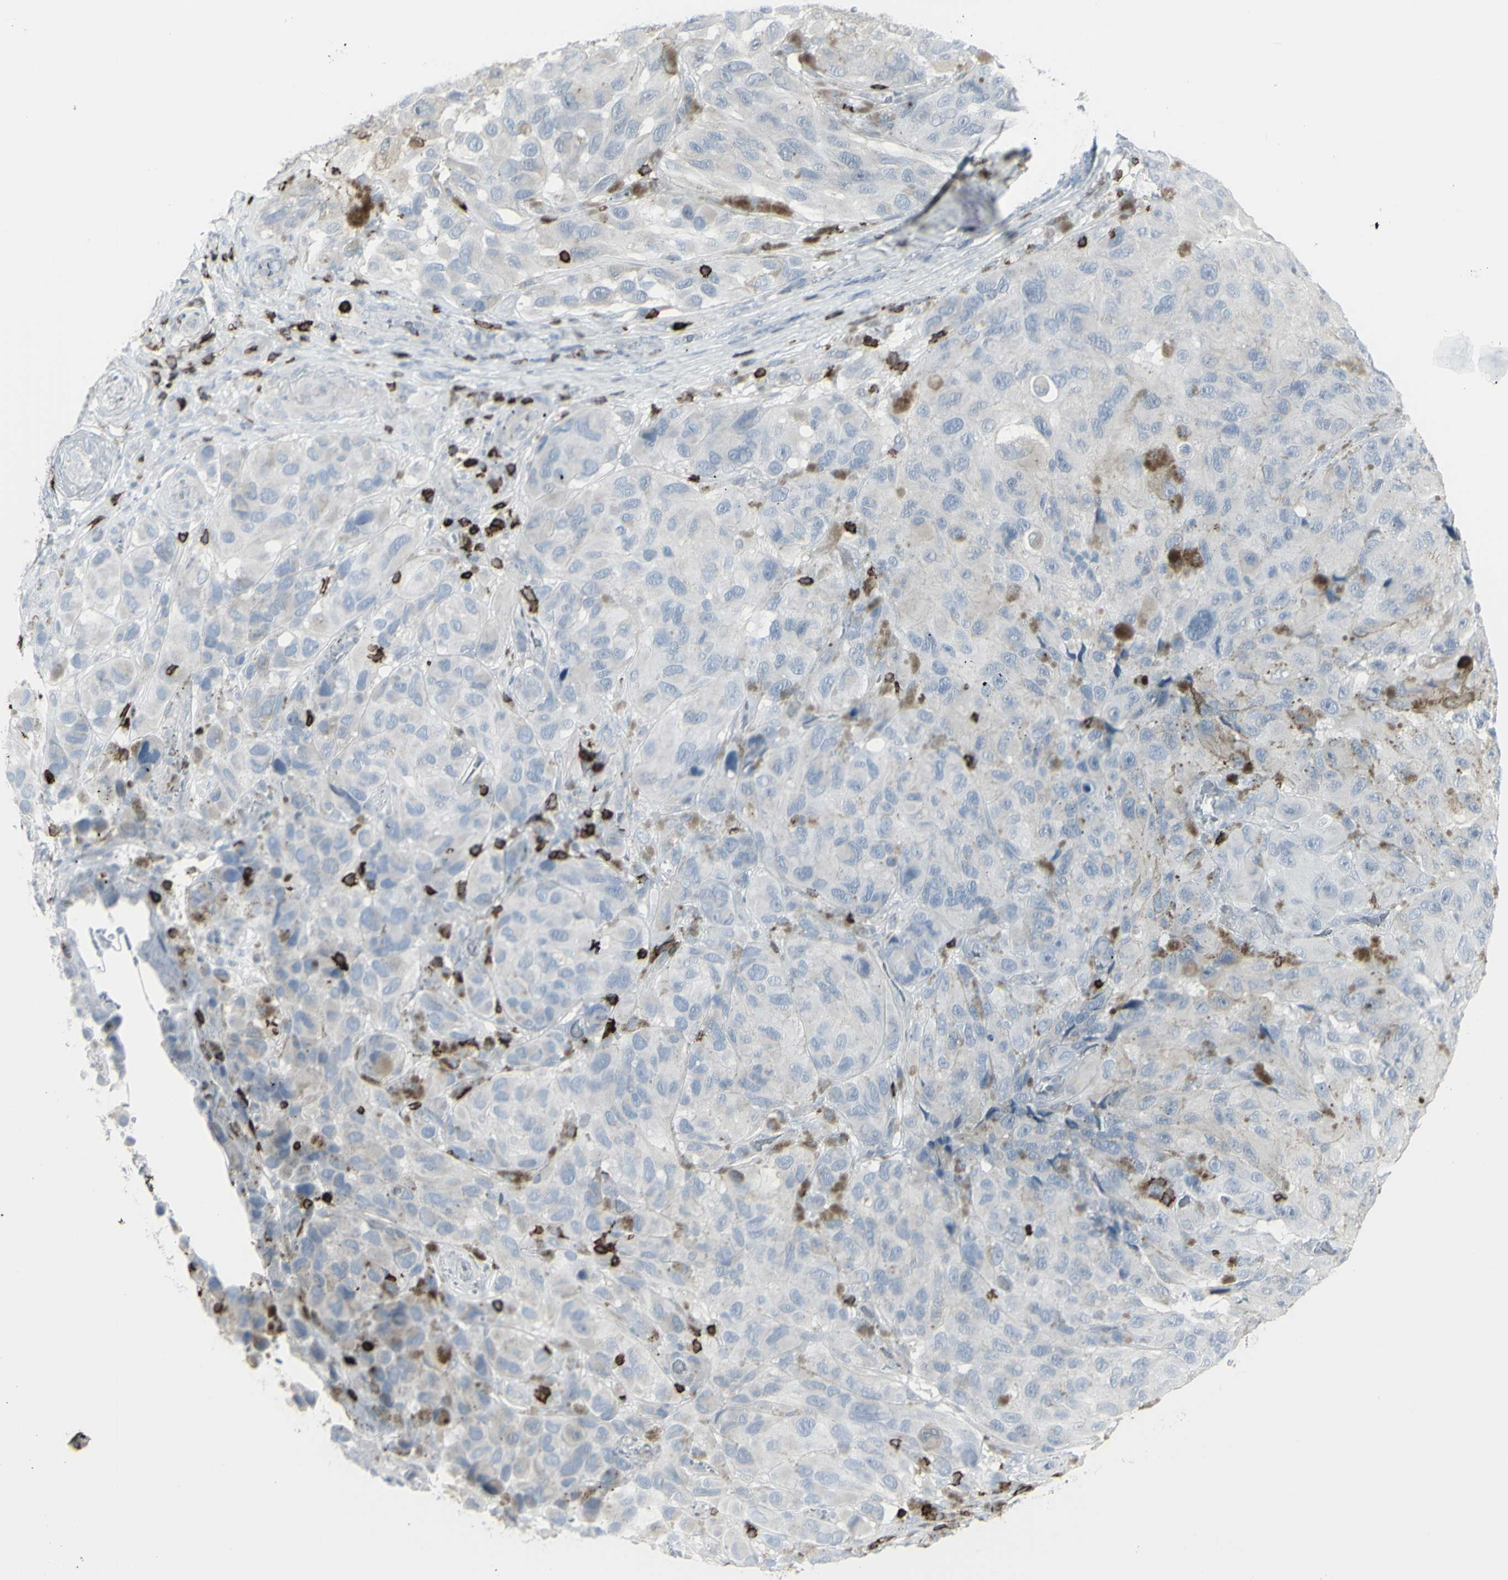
{"staining": {"intensity": "negative", "quantity": "none", "location": "none"}, "tissue": "melanoma", "cell_type": "Tumor cells", "image_type": "cancer", "snomed": [{"axis": "morphology", "description": "Malignant melanoma, NOS"}, {"axis": "topography", "description": "Skin"}], "caption": "An immunohistochemistry micrograph of melanoma is shown. There is no staining in tumor cells of melanoma.", "gene": "CD247", "patient": {"sex": "female", "age": 73}}